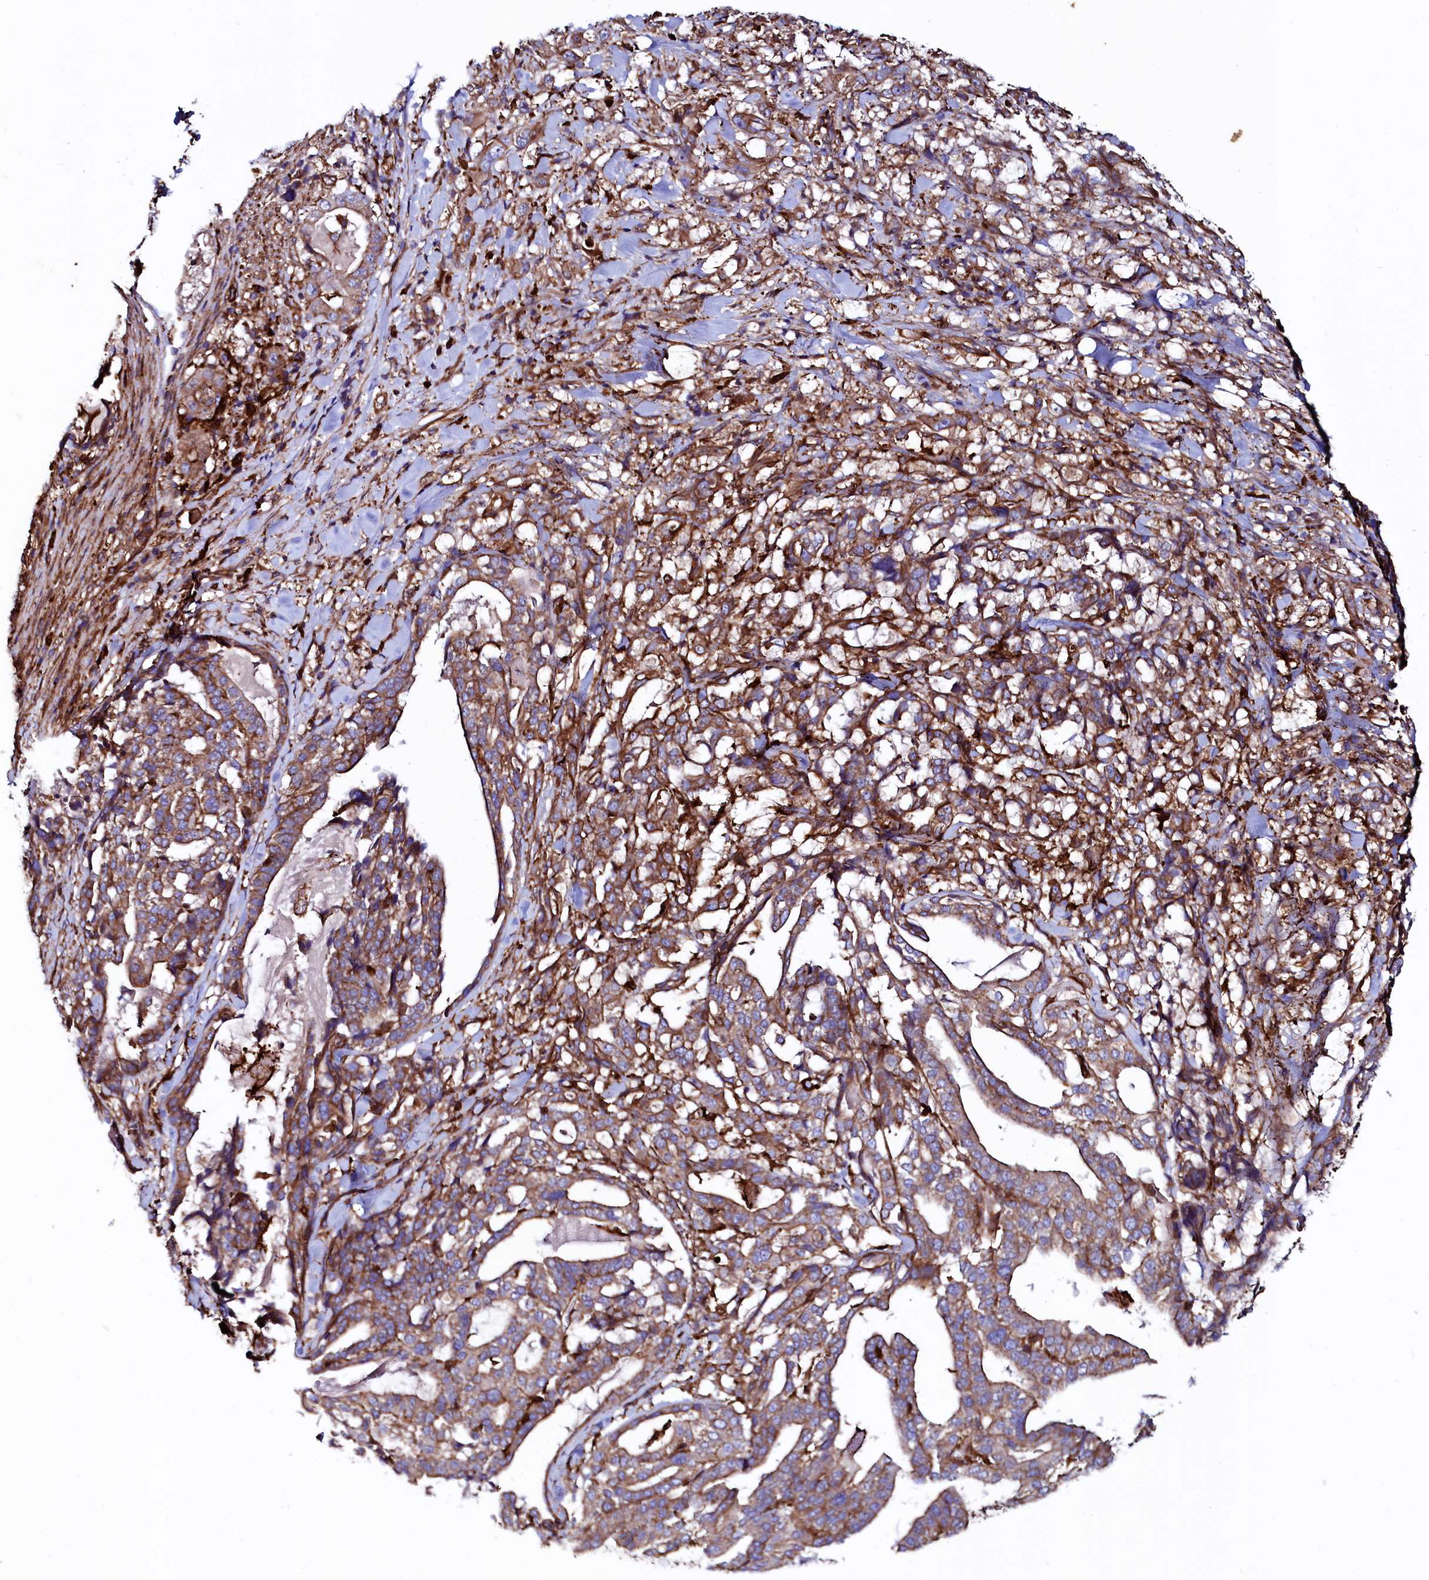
{"staining": {"intensity": "moderate", "quantity": ">75%", "location": "cytoplasmic/membranous"}, "tissue": "stomach cancer", "cell_type": "Tumor cells", "image_type": "cancer", "snomed": [{"axis": "morphology", "description": "Adenocarcinoma, NOS"}, {"axis": "topography", "description": "Stomach"}], "caption": "Immunohistochemical staining of stomach cancer (adenocarcinoma) shows moderate cytoplasmic/membranous protein staining in approximately >75% of tumor cells.", "gene": "STAMBPL1", "patient": {"sex": "male", "age": 48}}